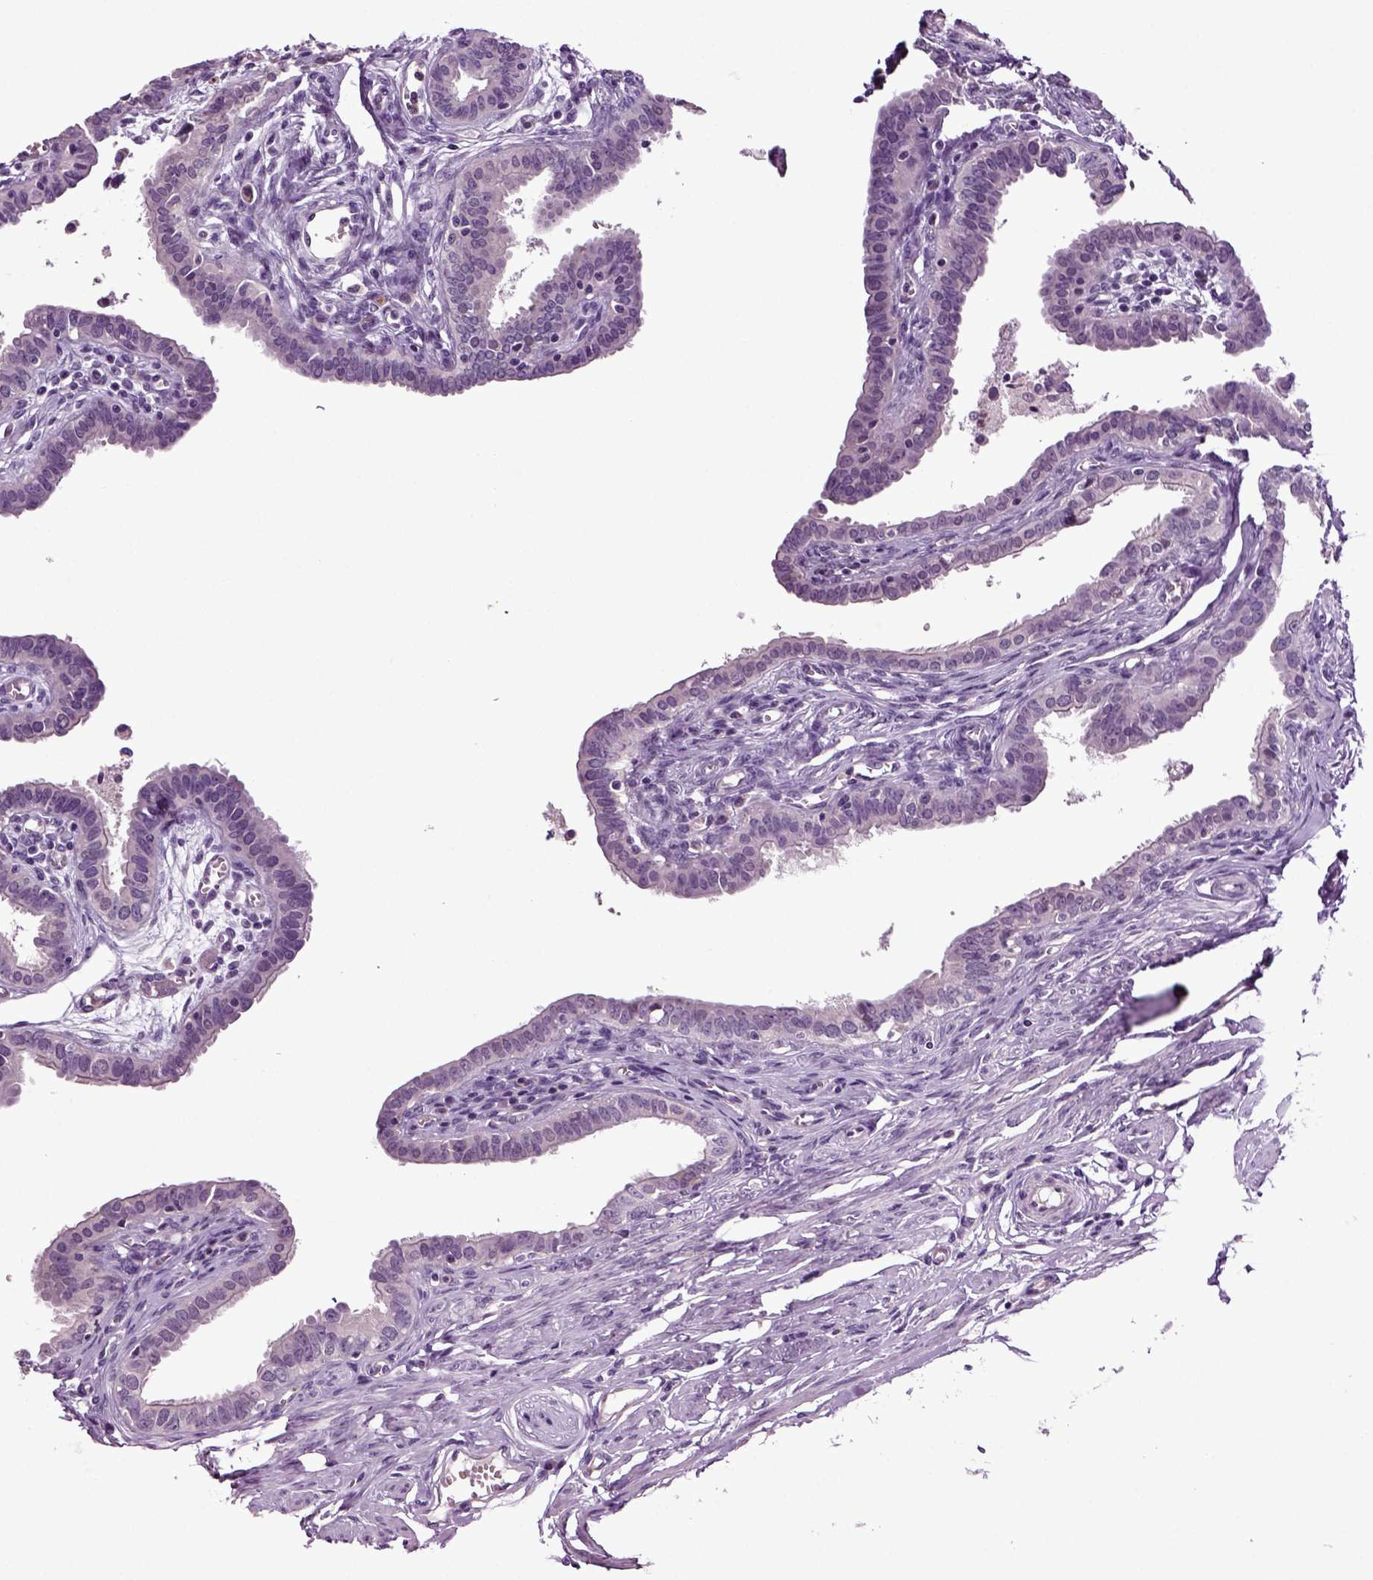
{"staining": {"intensity": "negative", "quantity": "none", "location": "none"}, "tissue": "fallopian tube", "cell_type": "Glandular cells", "image_type": "normal", "snomed": [{"axis": "morphology", "description": "Normal tissue, NOS"}, {"axis": "morphology", "description": "Carcinoma, endometroid"}, {"axis": "topography", "description": "Fallopian tube"}, {"axis": "topography", "description": "Ovary"}], "caption": "IHC histopathology image of normal human fallopian tube stained for a protein (brown), which displays no staining in glandular cells.", "gene": "FGF11", "patient": {"sex": "female", "age": 42}}